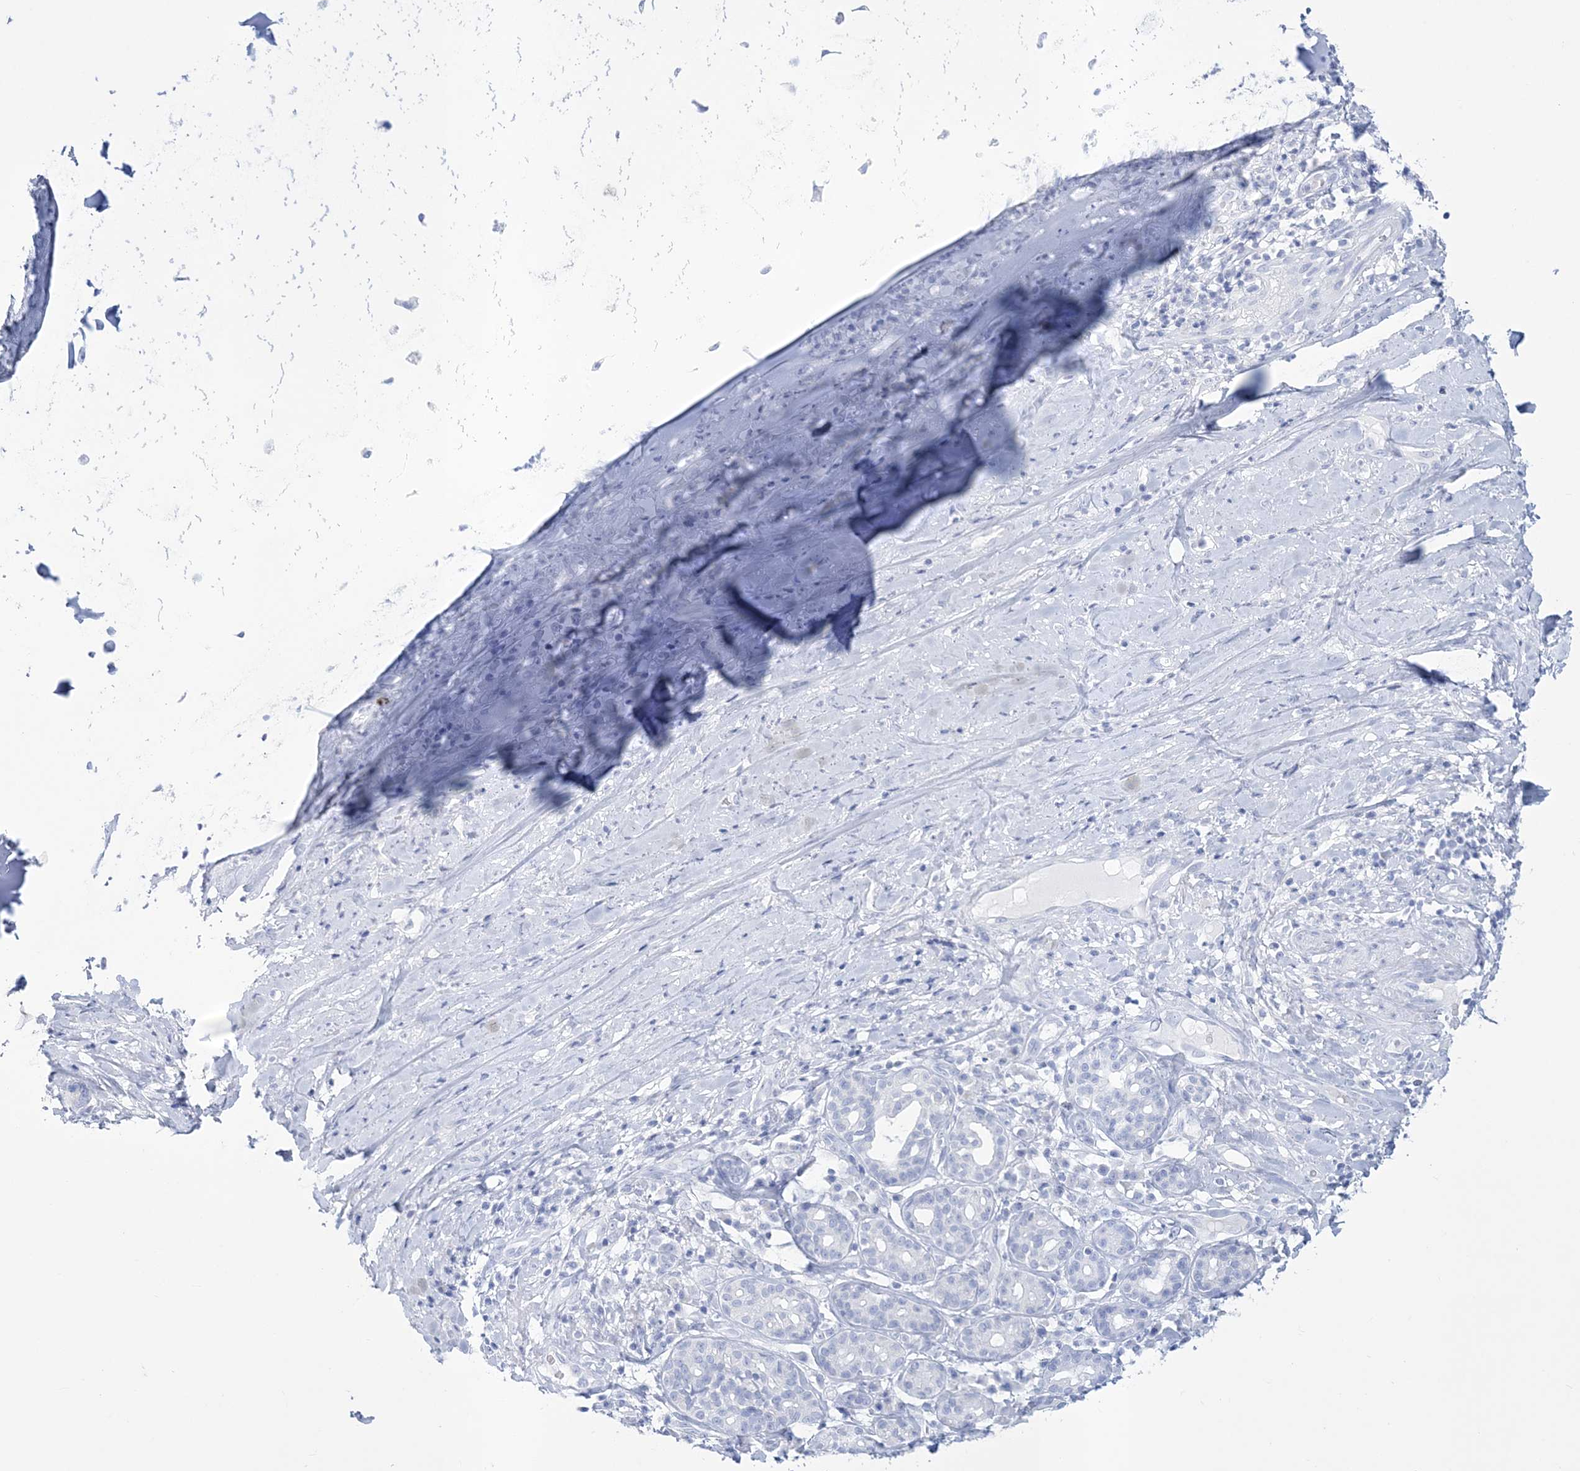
{"staining": {"intensity": "negative", "quantity": "none", "location": "none"}, "tissue": "adipose tissue", "cell_type": "Adipocytes", "image_type": "normal", "snomed": [{"axis": "morphology", "description": "Normal tissue, NOS"}, {"axis": "morphology", "description": "Basal cell carcinoma"}, {"axis": "topography", "description": "Cartilage tissue"}, {"axis": "topography", "description": "Nasopharynx"}, {"axis": "topography", "description": "Oral tissue"}], "caption": "Adipocytes show no significant positivity in benign adipose tissue. (DAB IHC, high magnification).", "gene": "RBP2", "patient": {"sex": "female", "age": 77}}